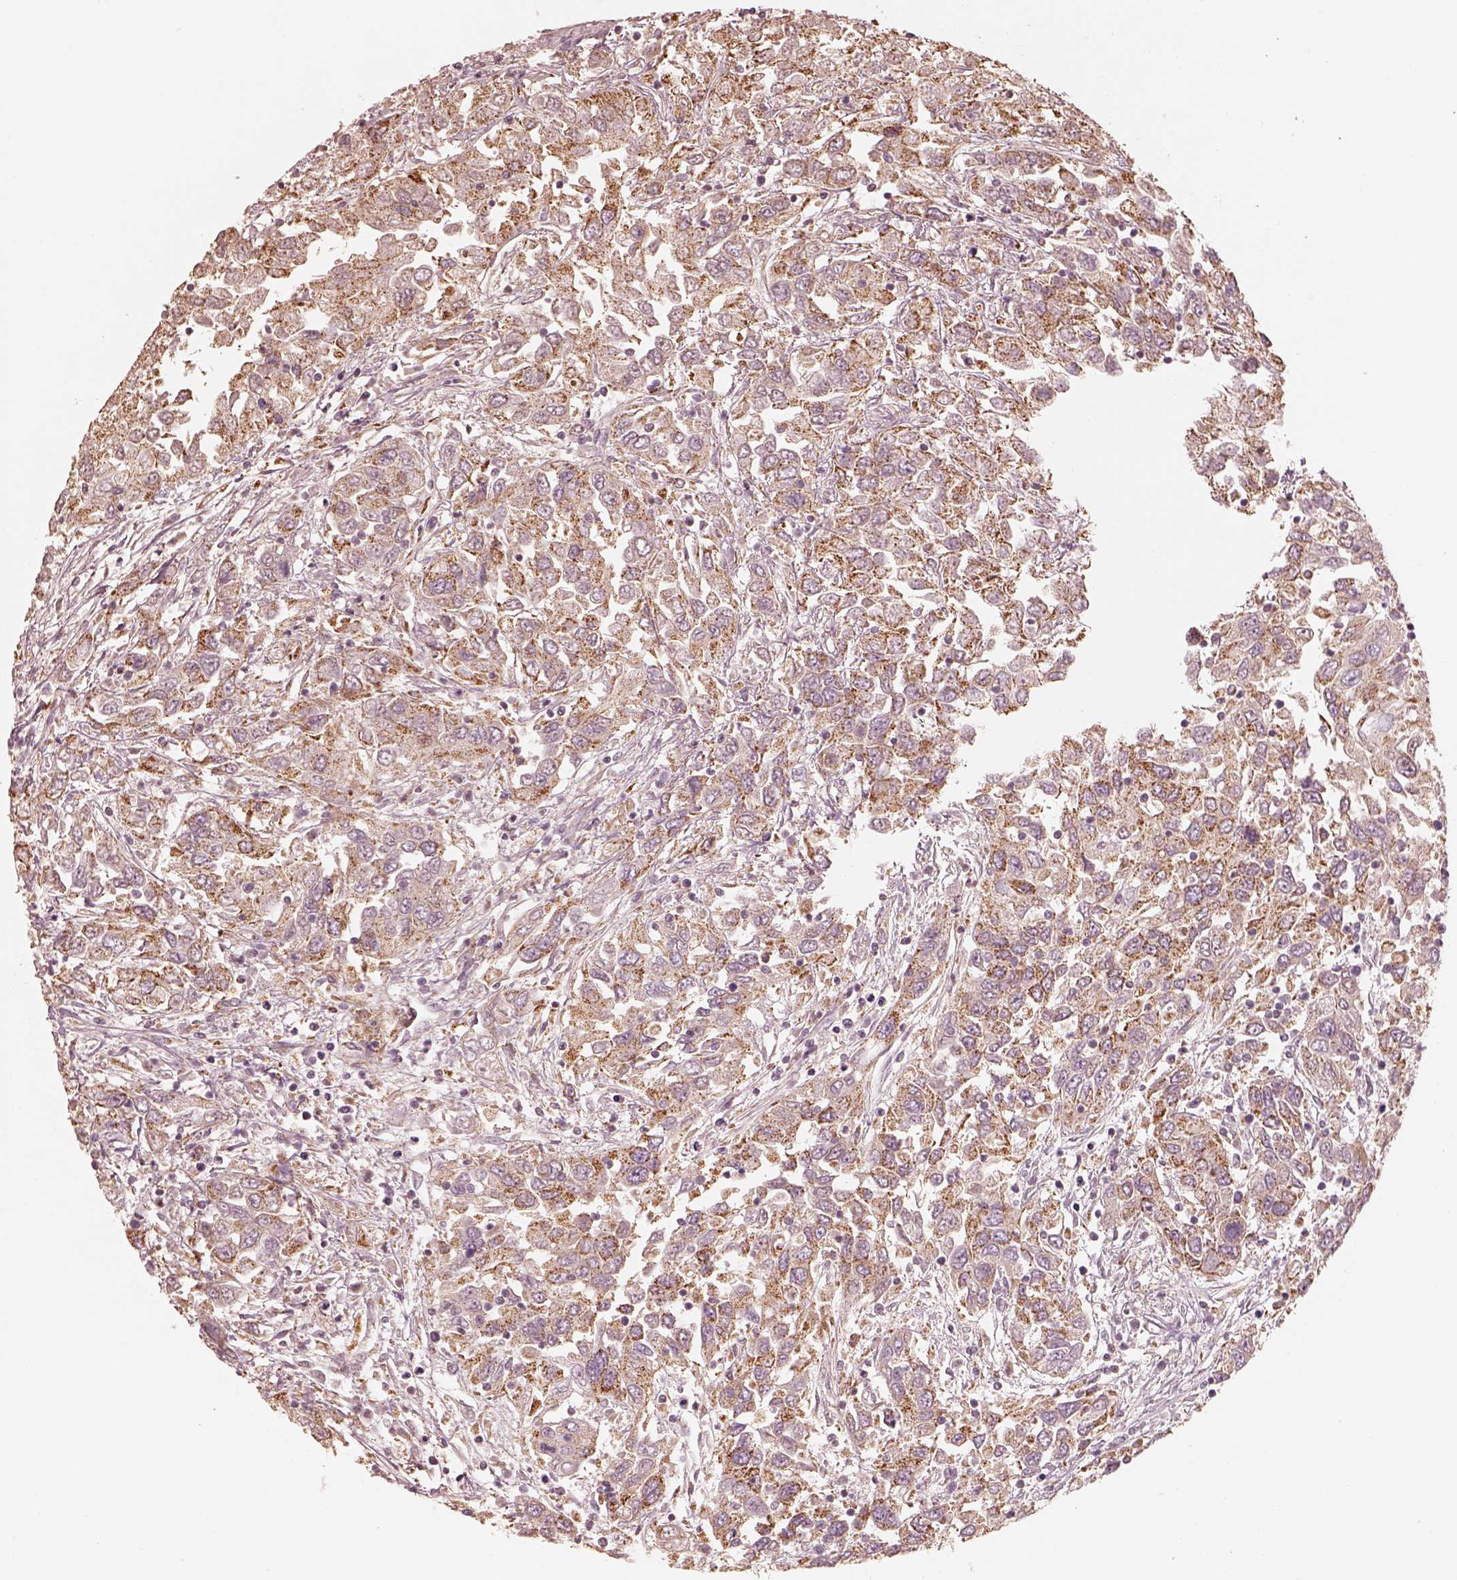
{"staining": {"intensity": "moderate", "quantity": ">75%", "location": "cytoplasmic/membranous"}, "tissue": "urothelial cancer", "cell_type": "Tumor cells", "image_type": "cancer", "snomed": [{"axis": "morphology", "description": "Urothelial carcinoma, High grade"}, {"axis": "topography", "description": "Urinary bladder"}], "caption": "An immunohistochemistry (IHC) histopathology image of tumor tissue is shown. Protein staining in brown labels moderate cytoplasmic/membranous positivity in urothelial carcinoma (high-grade) within tumor cells.", "gene": "ENTPD6", "patient": {"sex": "male", "age": 76}}